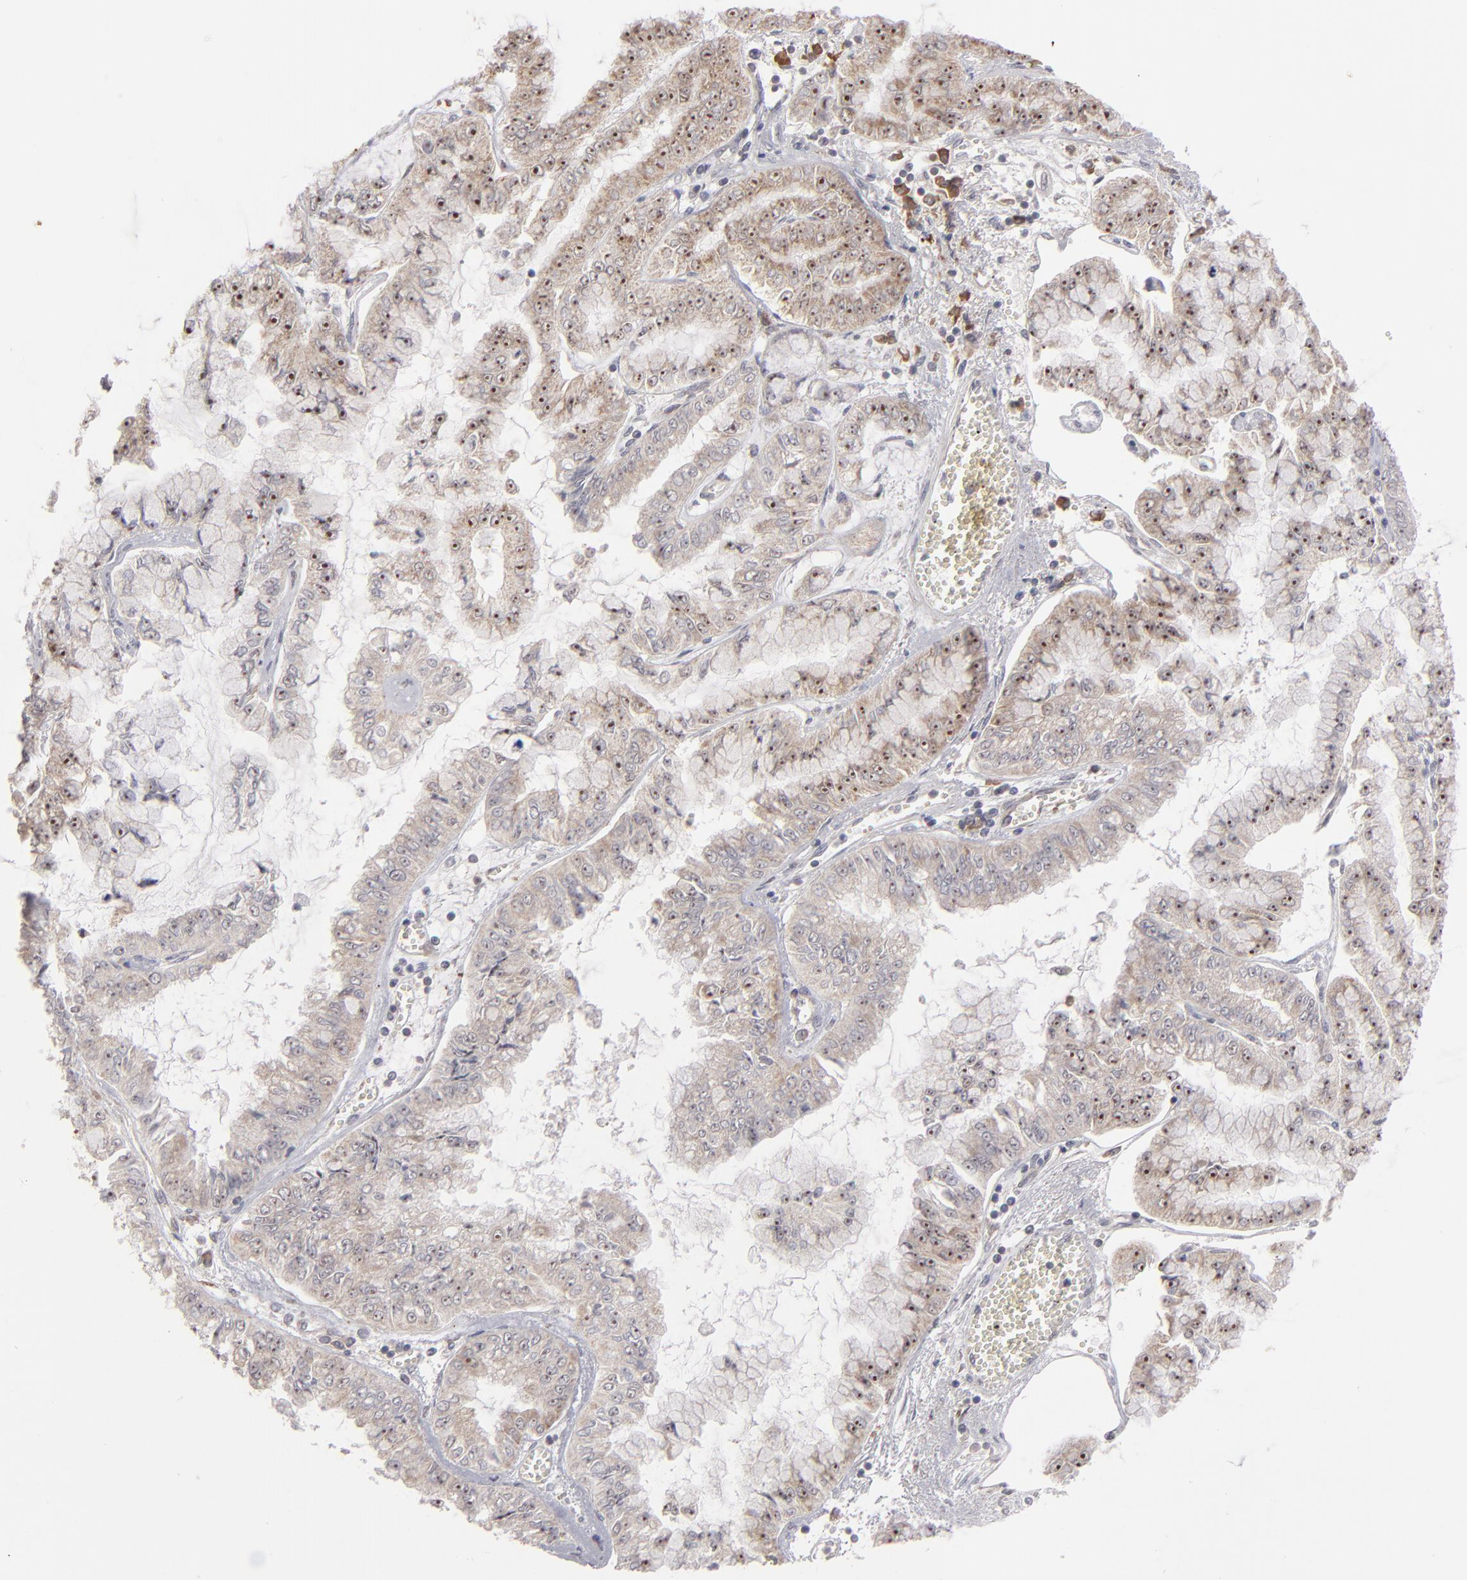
{"staining": {"intensity": "weak", "quantity": "25%-75%", "location": "cytoplasmic/membranous"}, "tissue": "liver cancer", "cell_type": "Tumor cells", "image_type": "cancer", "snomed": [{"axis": "morphology", "description": "Cholangiocarcinoma"}, {"axis": "topography", "description": "Liver"}], "caption": "Approximately 25%-75% of tumor cells in human liver cancer demonstrate weak cytoplasmic/membranous protein positivity as visualized by brown immunohistochemical staining.", "gene": "GLCCI1", "patient": {"sex": "female", "age": 79}}